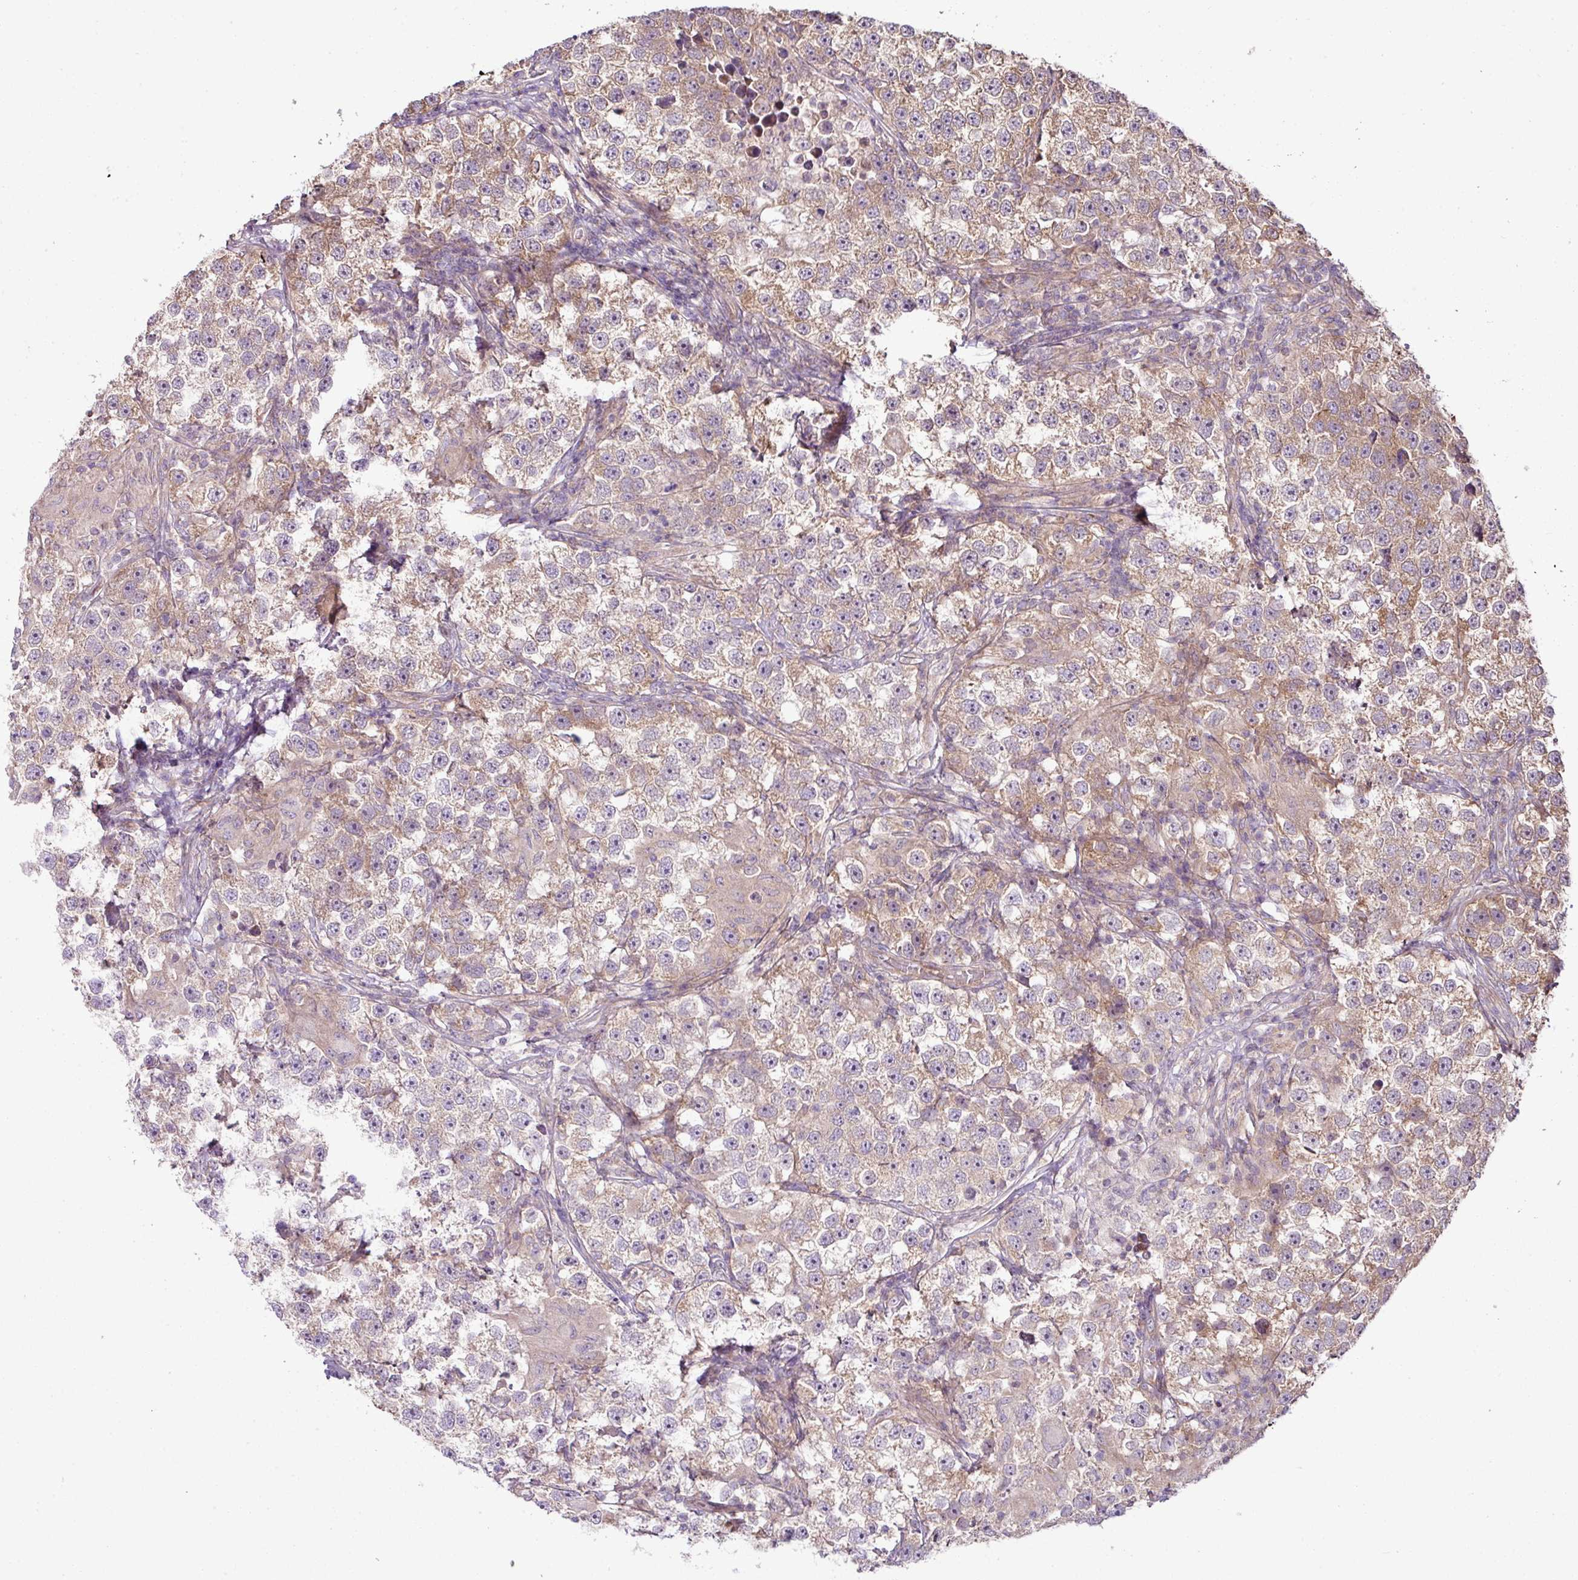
{"staining": {"intensity": "weak", "quantity": ">75%", "location": "cytoplasmic/membranous"}, "tissue": "testis cancer", "cell_type": "Tumor cells", "image_type": "cancer", "snomed": [{"axis": "morphology", "description": "Seminoma, NOS"}, {"axis": "topography", "description": "Testis"}], "caption": "Human testis seminoma stained for a protein (brown) reveals weak cytoplasmic/membranous positive staining in about >75% of tumor cells.", "gene": "COX18", "patient": {"sex": "male", "age": 46}}